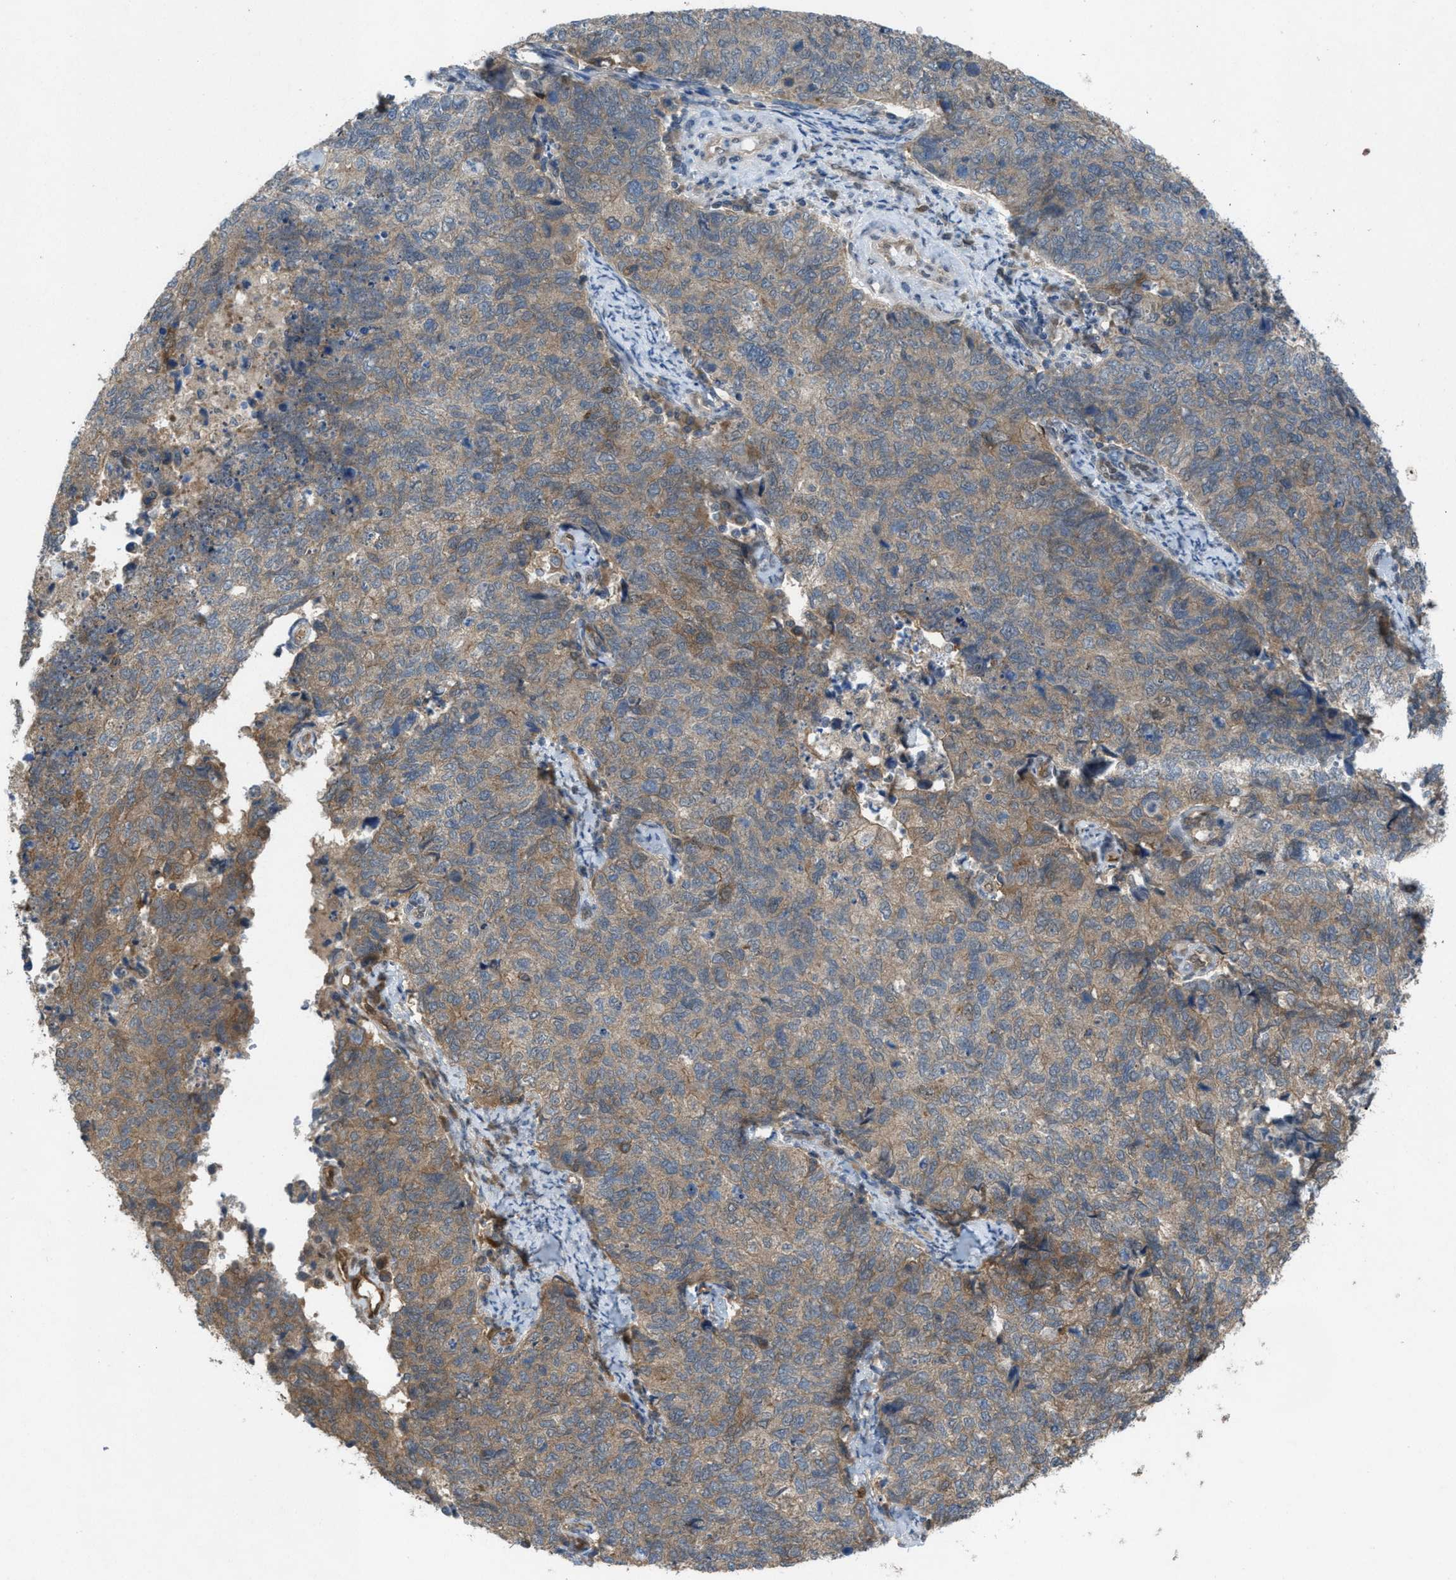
{"staining": {"intensity": "moderate", "quantity": "25%-75%", "location": "cytoplasmic/membranous"}, "tissue": "cervical cancer", "cell_type": "Tumor cells", "image_type": "cancer", "snomed": [{"axis": "morphology", "description": "Squamous cell carcinoma, NOS"}, {"axis": "topography", "description": "Cervix"}], "caption": "This micrograph demonstrates cervical cancer (squamous cell carcinoma) stained with IHC to label a protein in brown. The cytoplasmic/membranous of tumor cells show moderate positivity for the protein. Nuclei are counter-stained blue.", "gene": "PLAA", "patient": {"sex": "female", "age": 63}}